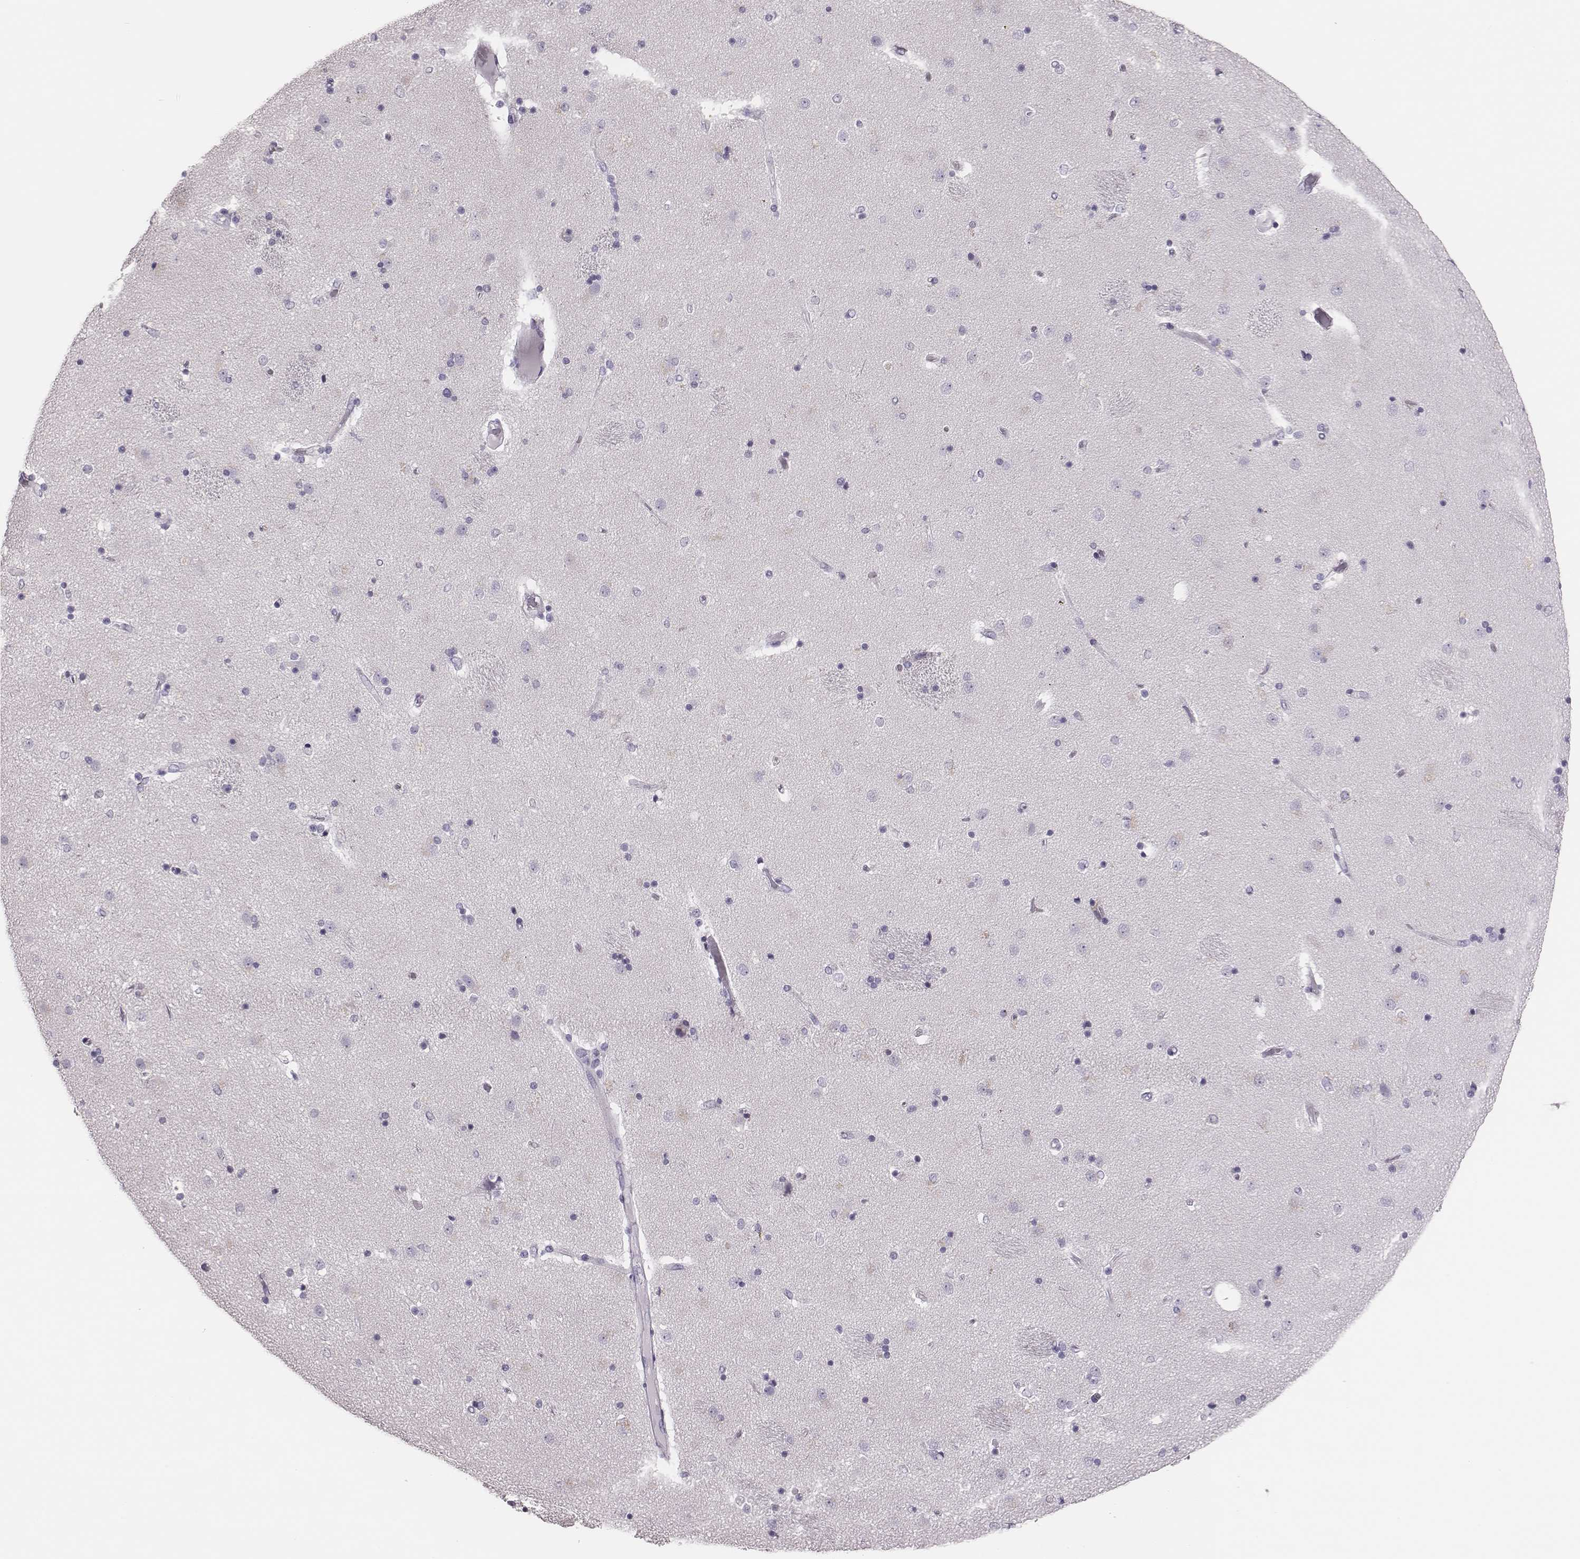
{"staining": {"intensity": "negative", "quantity": "none", "location": "none"}, "tissue": "caudate", "cell_type": "Glial cells", "image_type": "normal", "snomed": [{"axis": "morphology", "description": "Normal tissue, NOS"}, {"axis": "topography", "description": "Lateral ventricle wall"}], "caption": "Immunohistochemistry (IHC) histopathology image of normal caudate: human caudate stained with DAB (3,3'-diaminobenzidine) reveals no significant protein positivity in glial cells.", "gene": "H1", "patient": {"sex": "female", "age": 71}}